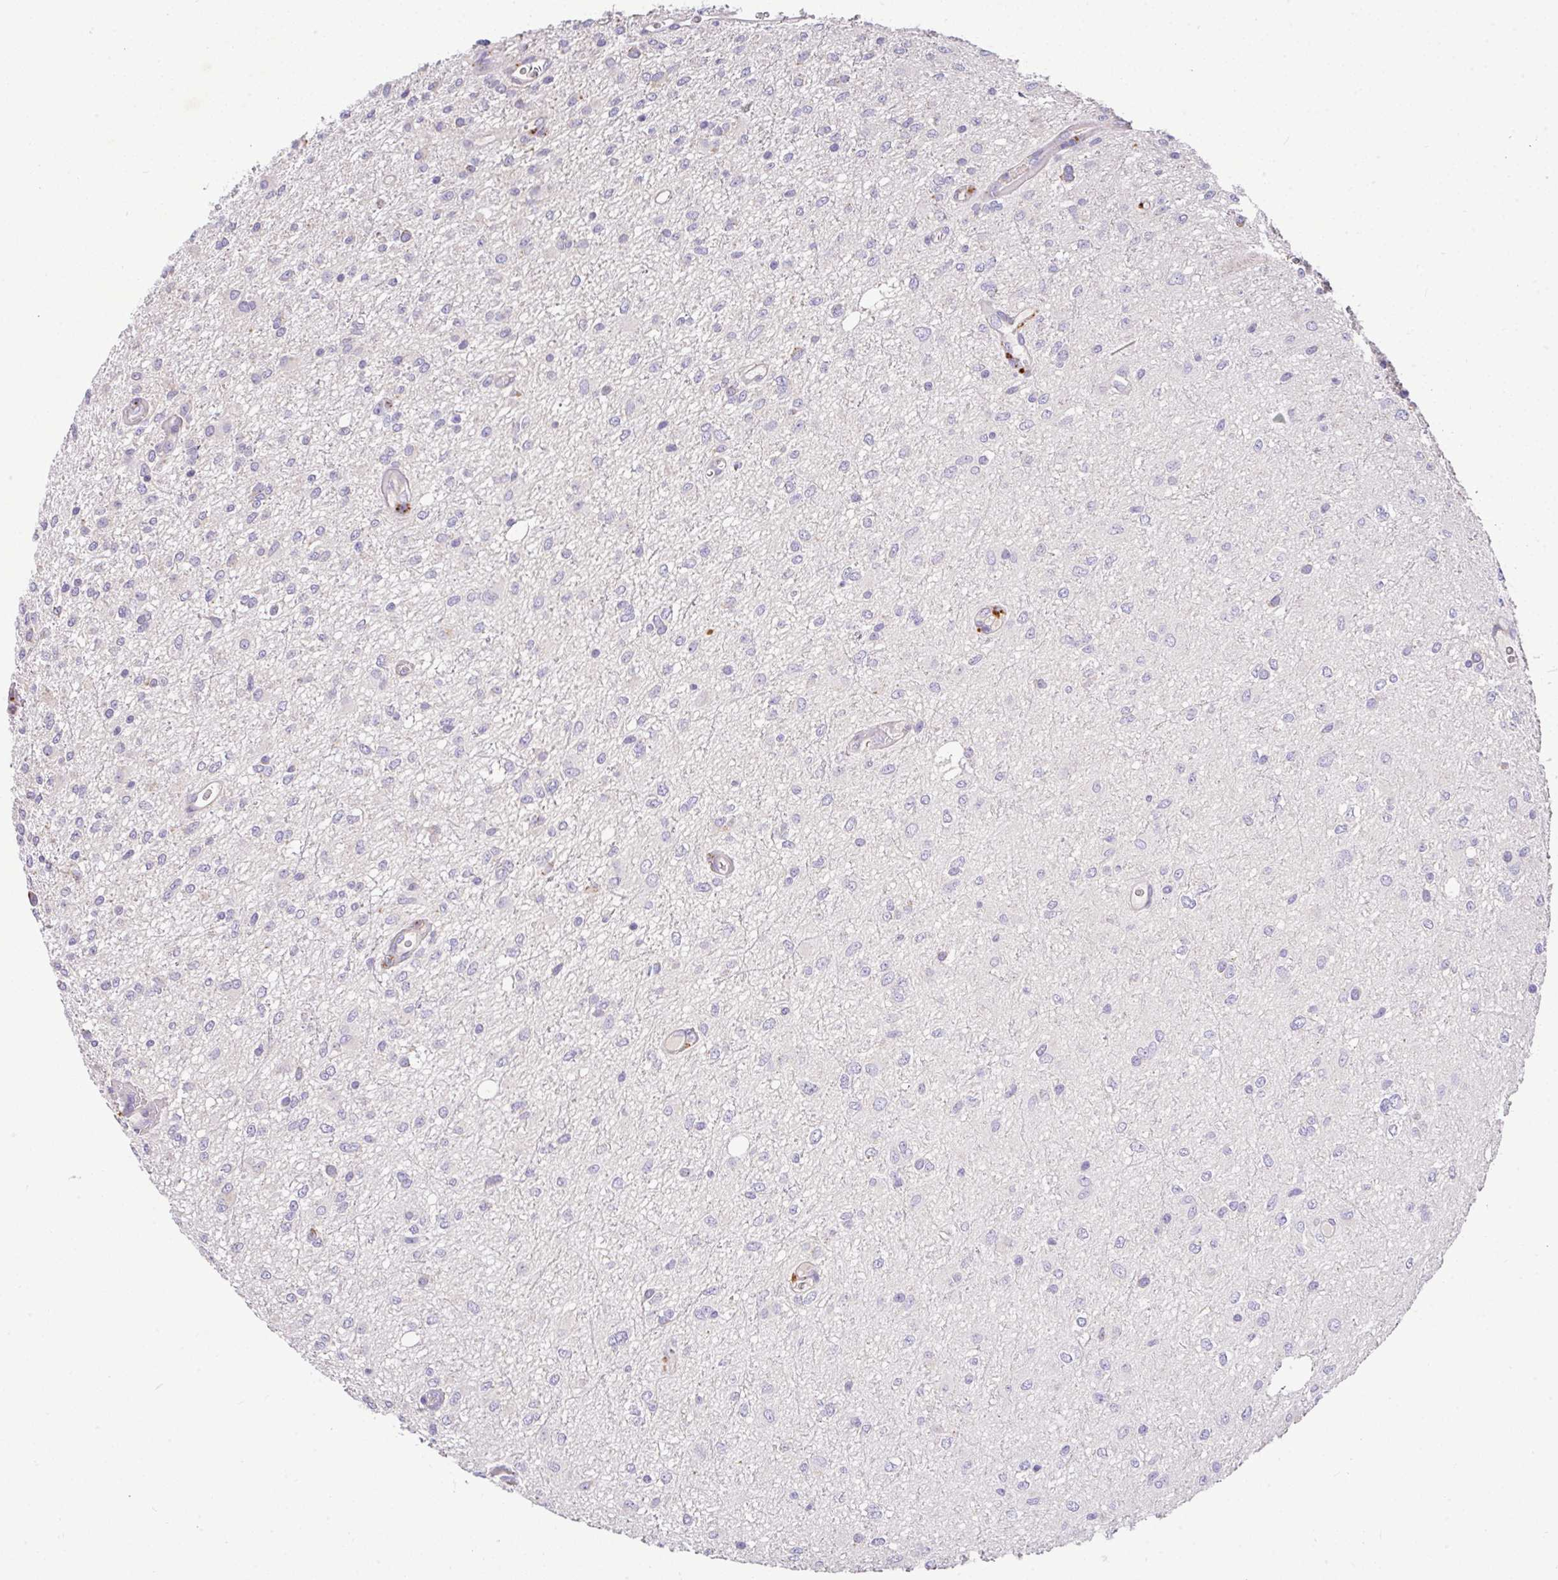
{"staining": {"intensity": "negative", "quantity": "none", "location": "none"}, "tissue": "glioma", "cell_type": "Tumor cells", "image_type": "cancer", "snomed": [{"axis": "morphology", "description": "Glioma, malignant, Low grade"}, {"axis": "topography", "description": "Cerebellum"}], "caption": "The micrograph demonstrates no significant positivity in tumor cells of malignant low-grade glioma.", "gene": "EPN3", "patient": {"sex": "female", "age": 5}}